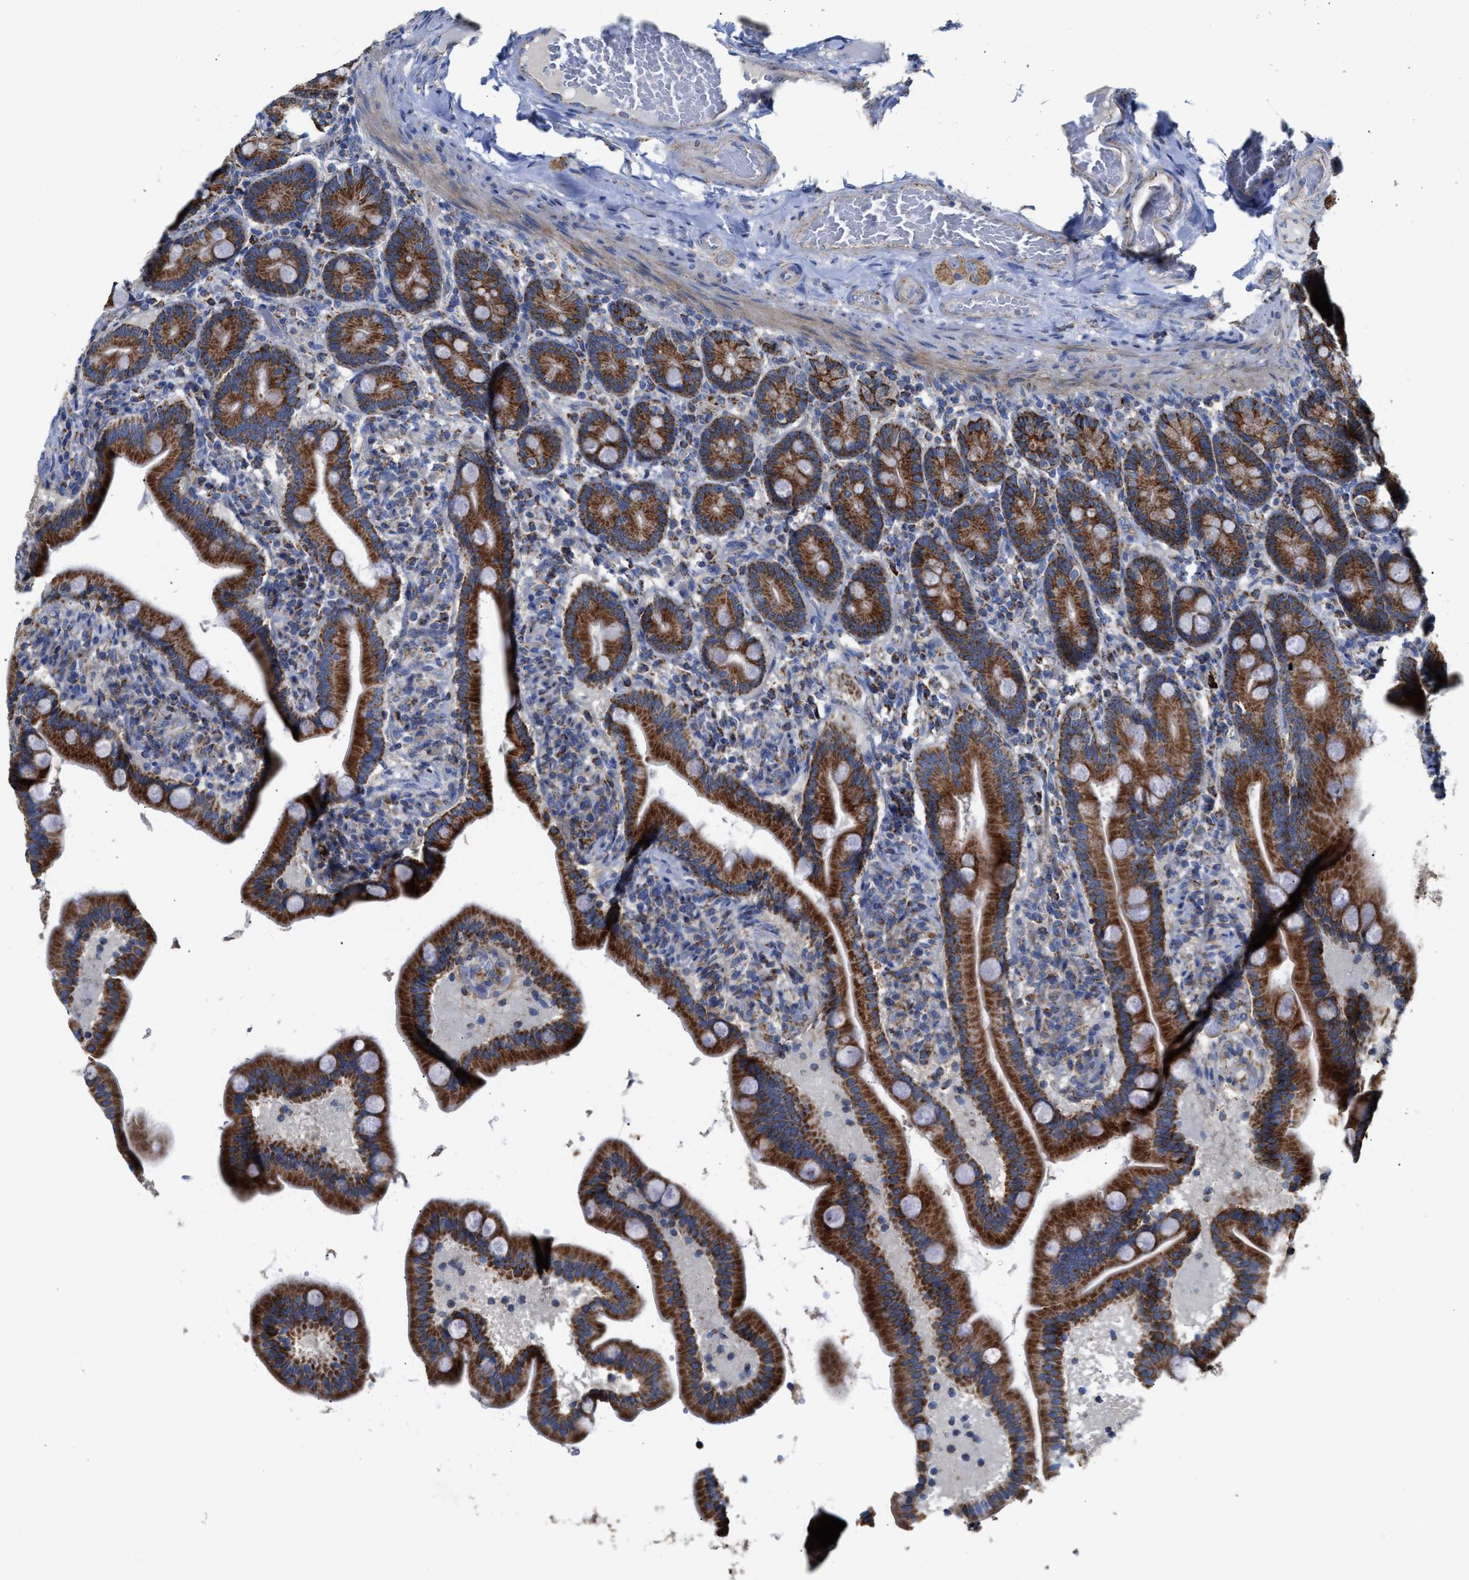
{"staining": {"intensity": "strong", "quantity": ">75%", "location": "cytoplasmic/membranous"}, "tissue": "duodenum", "cell_type": "Glandular cells", "image_type": "normal", "snomed": [{"axis": "morphology", "description": "Normal tissue, NOS"}, {"axis": "topography", "description": "Duodenum"}], "caption": "Immunohistochemistry image of unremarkable duodenum stained for a protein (brown), which displays high levels of strong cytoplasmic/membranous positivity in about >75% of glandular cells.", "gene": "MECR", "patient": {"sex": "male", "age": 54}}